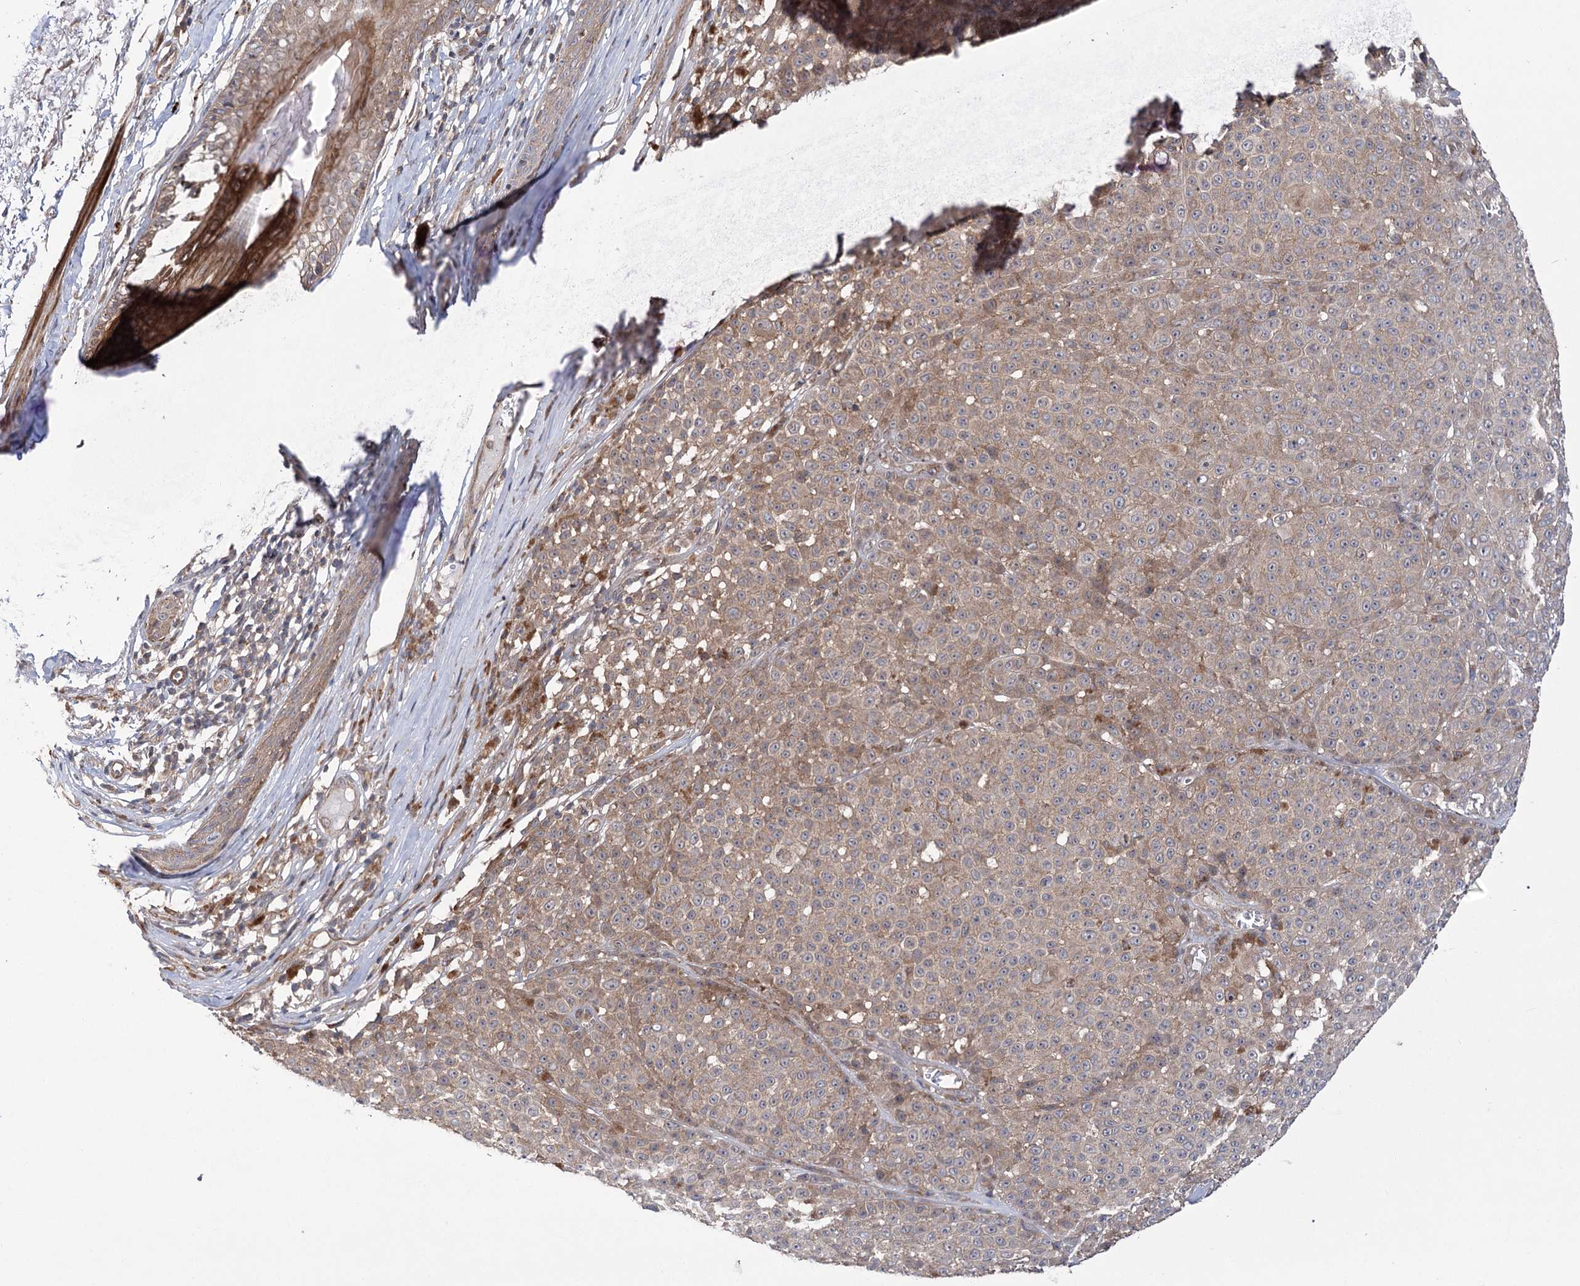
{"staining": {"intensity": "weak", "quantity": "<25%", "location": "cytoplasmic/membranous"}, "tissue": "melanoma", "cell_type": "Tumor cells", "image_type": "cancer", "snomed": [{"axis": "morphology", "description": "Malignant melanoma, NOS"}, {"axis": "topography", "description": "Skin"}], "caption": "This micrograph is of melanoma stained with IHC to label a protein in brown with the nuclei are counter-stained blue. There is no staining in tumor cells.", "gene": "VPS37B", "patient": {"sex": "female", "age": 94}}